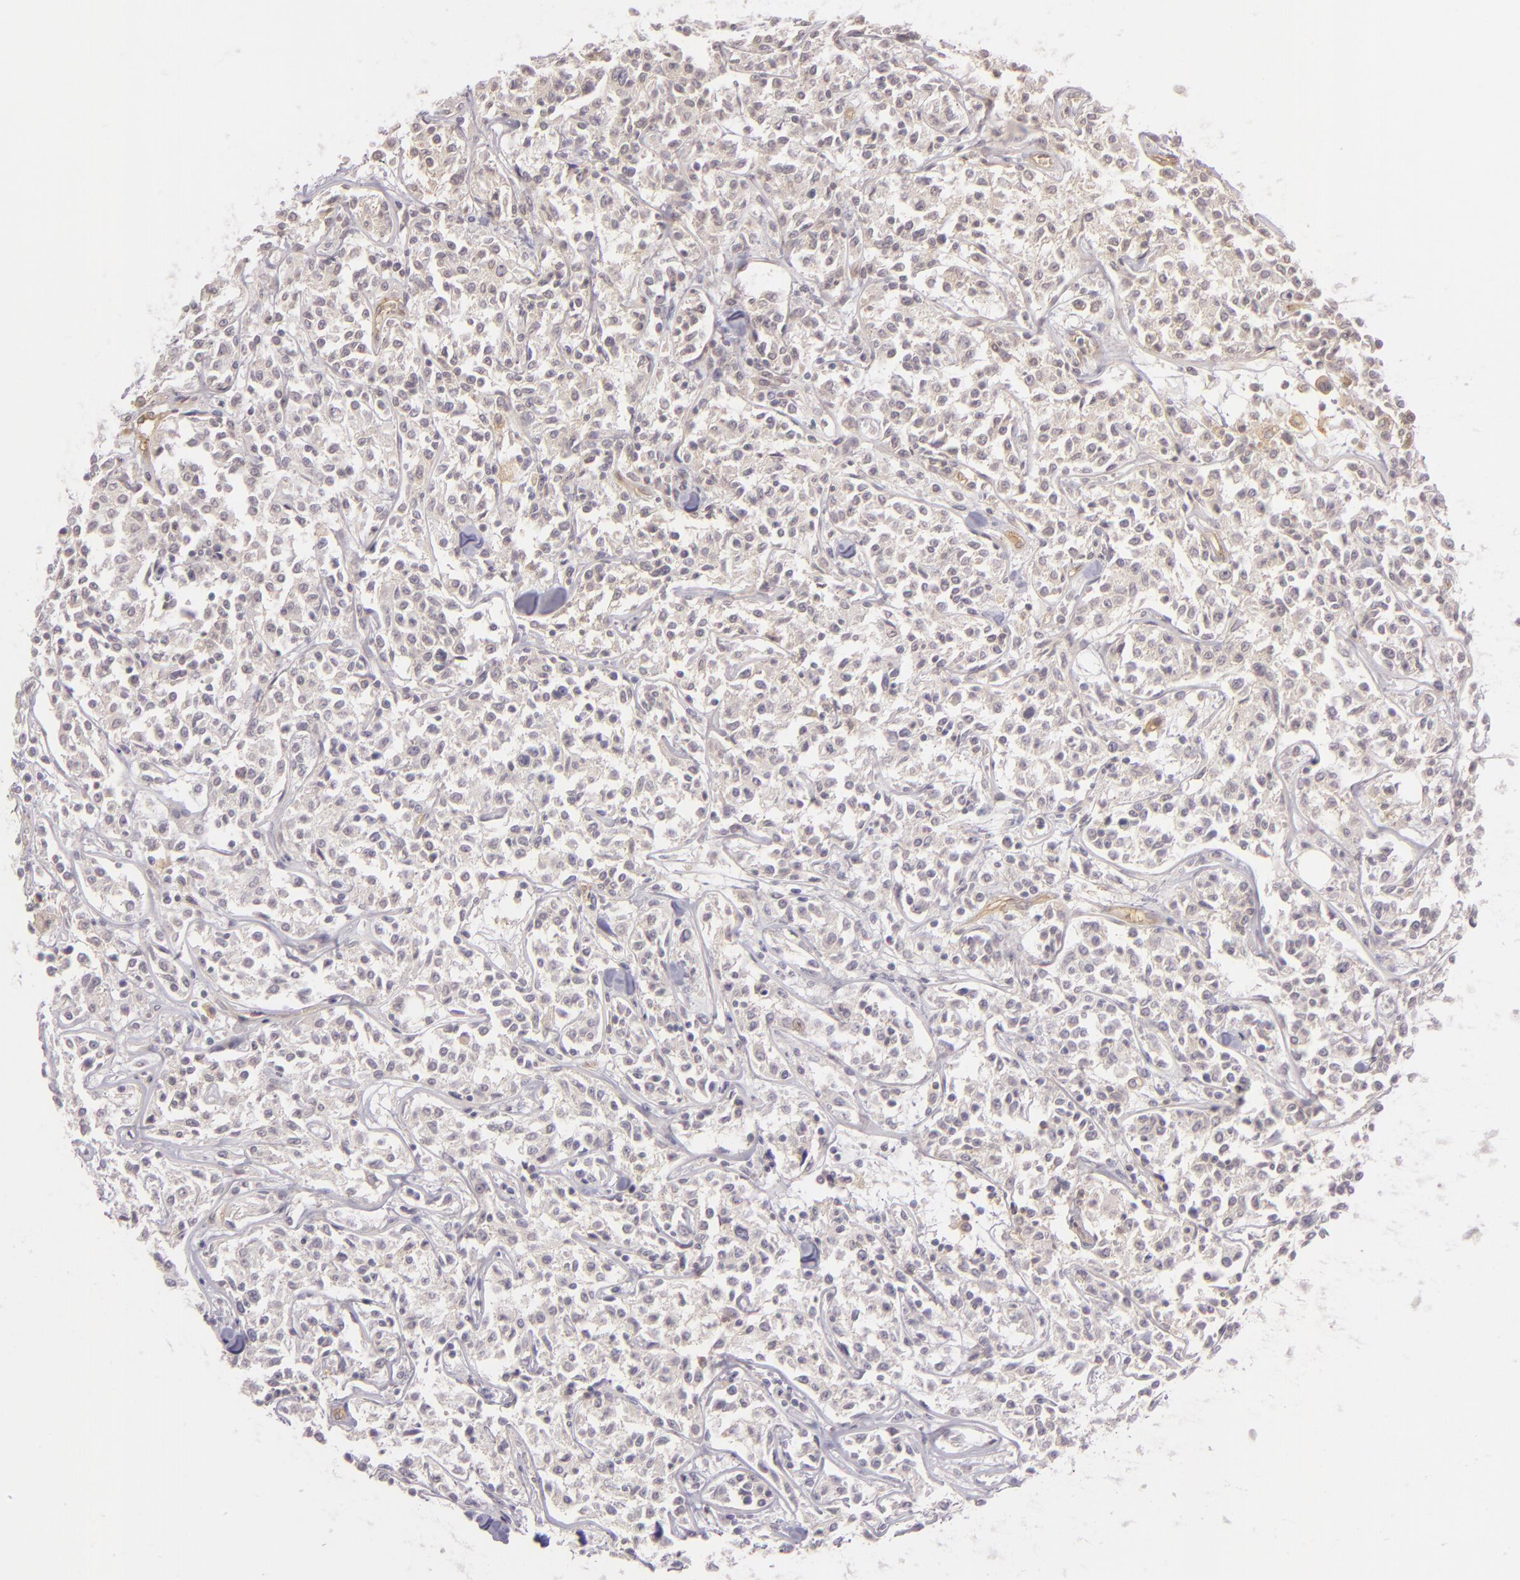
{"staining": {"intensity": "negative", "quantity": "none", "location": "none"}, "tissue": "lymphoma", "cell_type": "Tumor cells", "image_type": "cancer", "snomed": [{"axis": "morphology", "description": "Malignant lymphoma, non-Hodgkin's type, Low grade"}, {"axis": "topography", "description": "Small intestine"}], "caption": "Tumor cells show no significant positivity in low-grade malignant lymphoma, non-Hodgkin's type.", "gene": "CD59", "patient": {"sex": "female", "age": 59}}